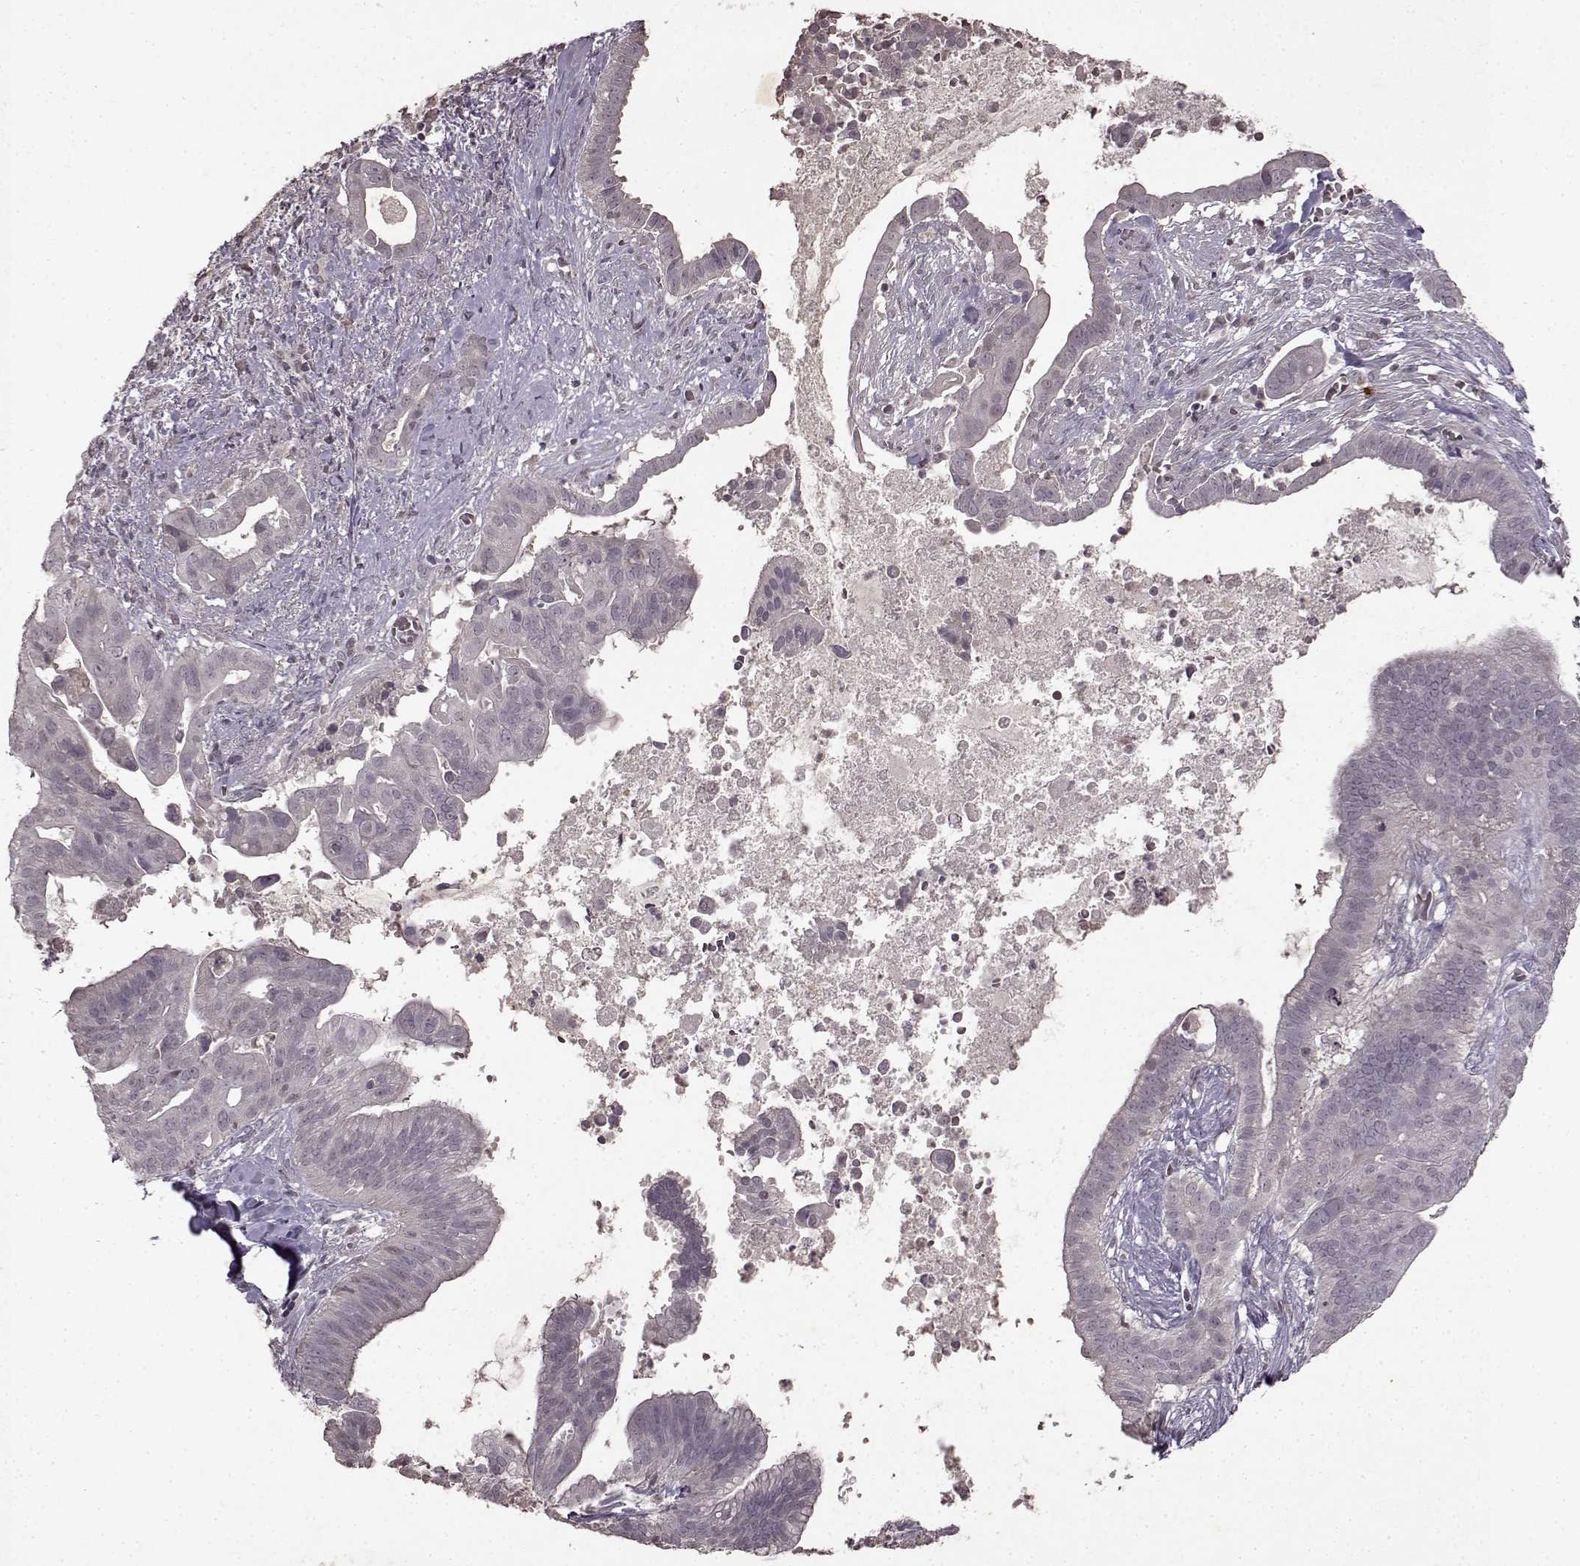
{"staining": {"intensity": "negative", "quantity": "none", "location": "none"}, "tissue": "pancreatic cancer", "cell_type": "Tumor cells", "image_type": "cancer", "snomed": [{"axis": "morphology", "description": "Adenocarcinoma, NOS"}, {"axis": "topography", "description": "Pancreas"}], "caption": "Human pancreatic cancer (adenocarcinoma) stained for a protein using immunohistochemistry (IHC) reveals no expression in tumor cells.", "gene": "LHB", "patient": {"sex": "male", "age": 61}}